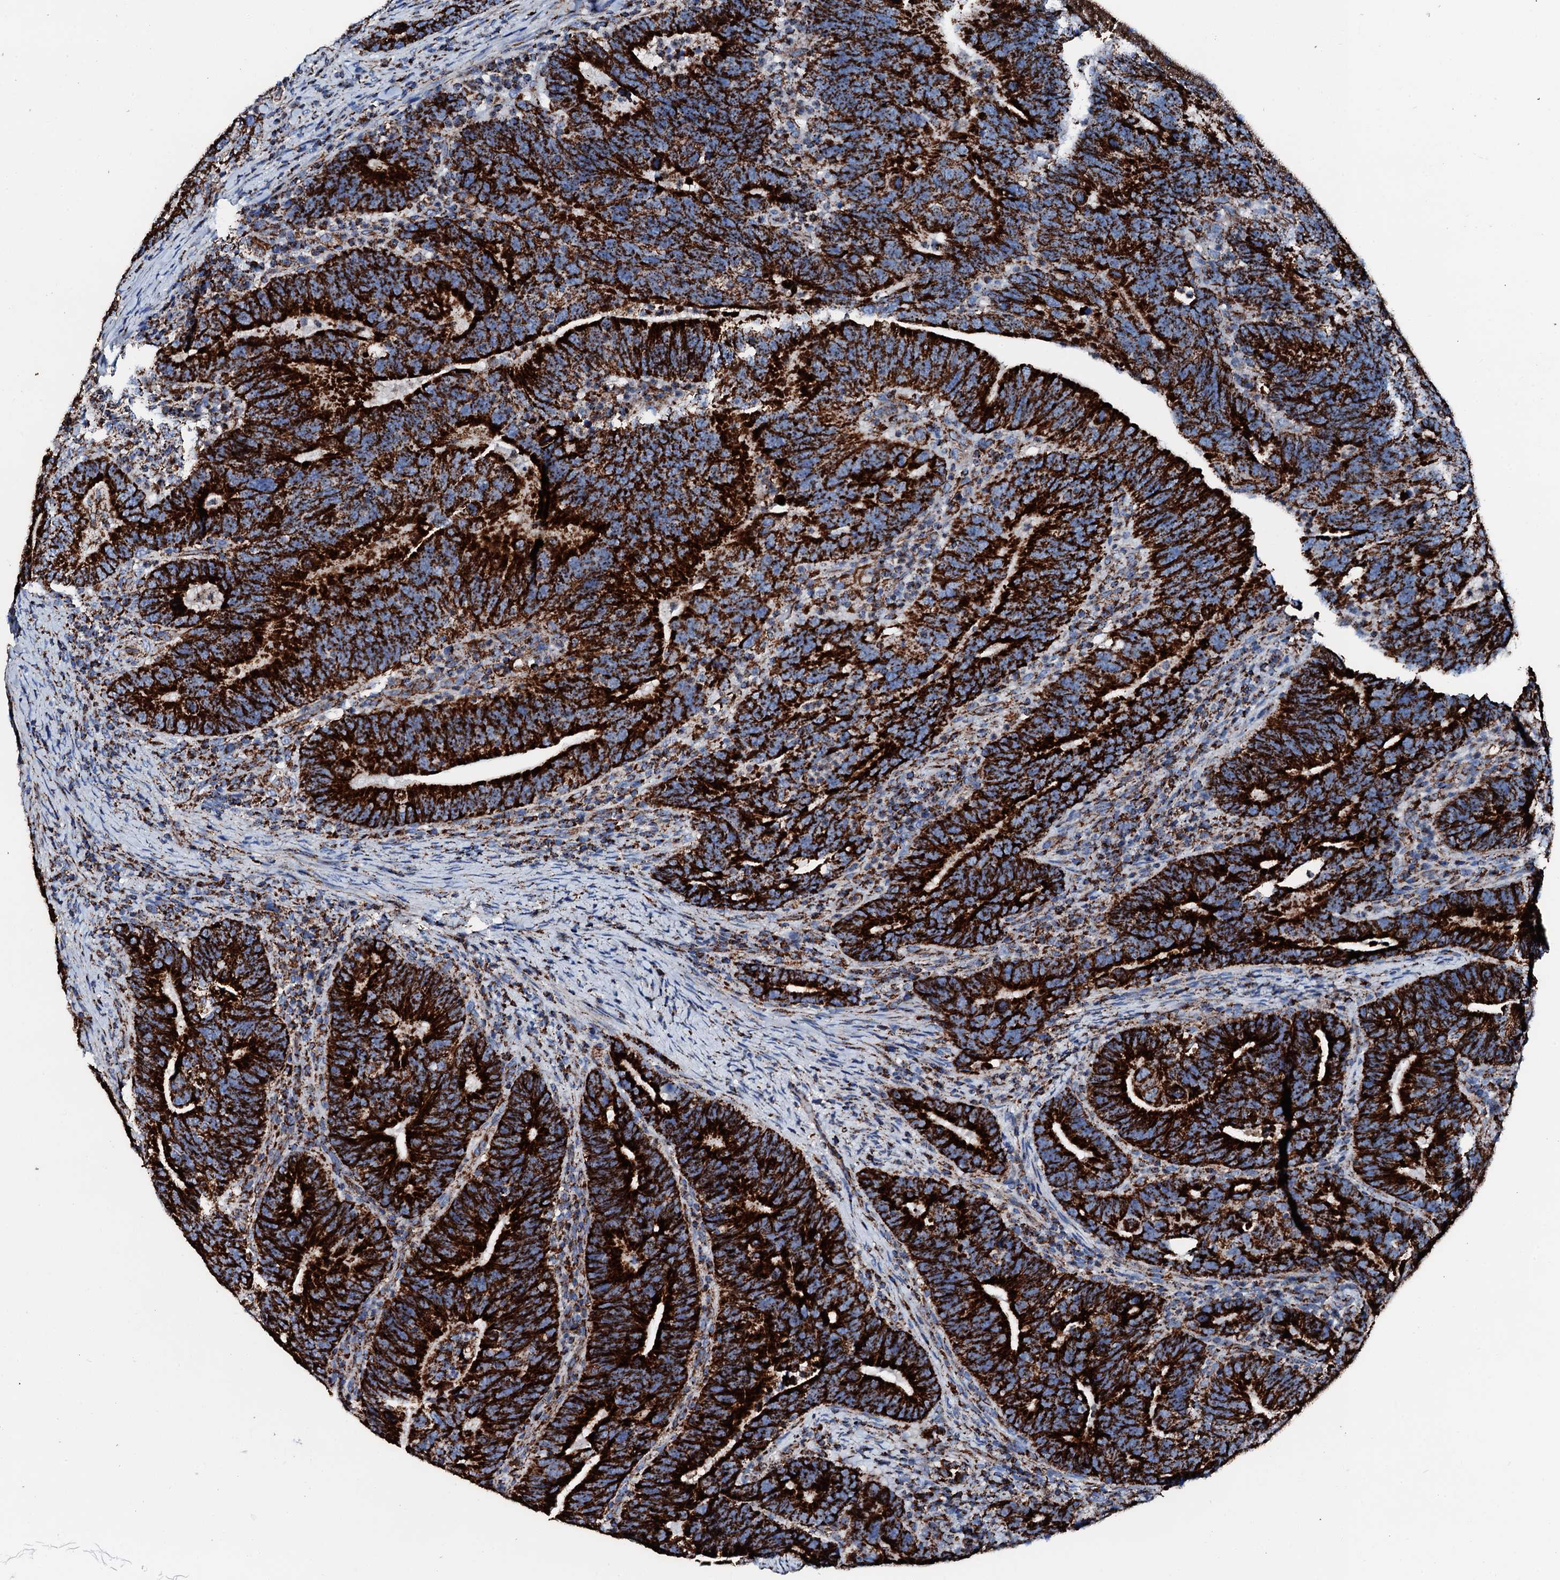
{"staining": {"intensity": "strong", "quantity": ">75%", "location": "cytoplasmic/membranous"}, "tissue": "colorectal cancer", "cell_type": "Tumor cells", "image_type": "cancer", "snomed": [{"axis": "morphology", "description": "Adenocarcinoma, NOS"}, {"axis": "topography", "description": "Colon"}], "caption": "This is an image of immunohistochemistry staining of colorectal adenocarcinoma, which shows strong expression in the cytoplasmic/membranous of tumor cells.", "gene": "HADH", "patient": {"sex": "female", "age": 66}}